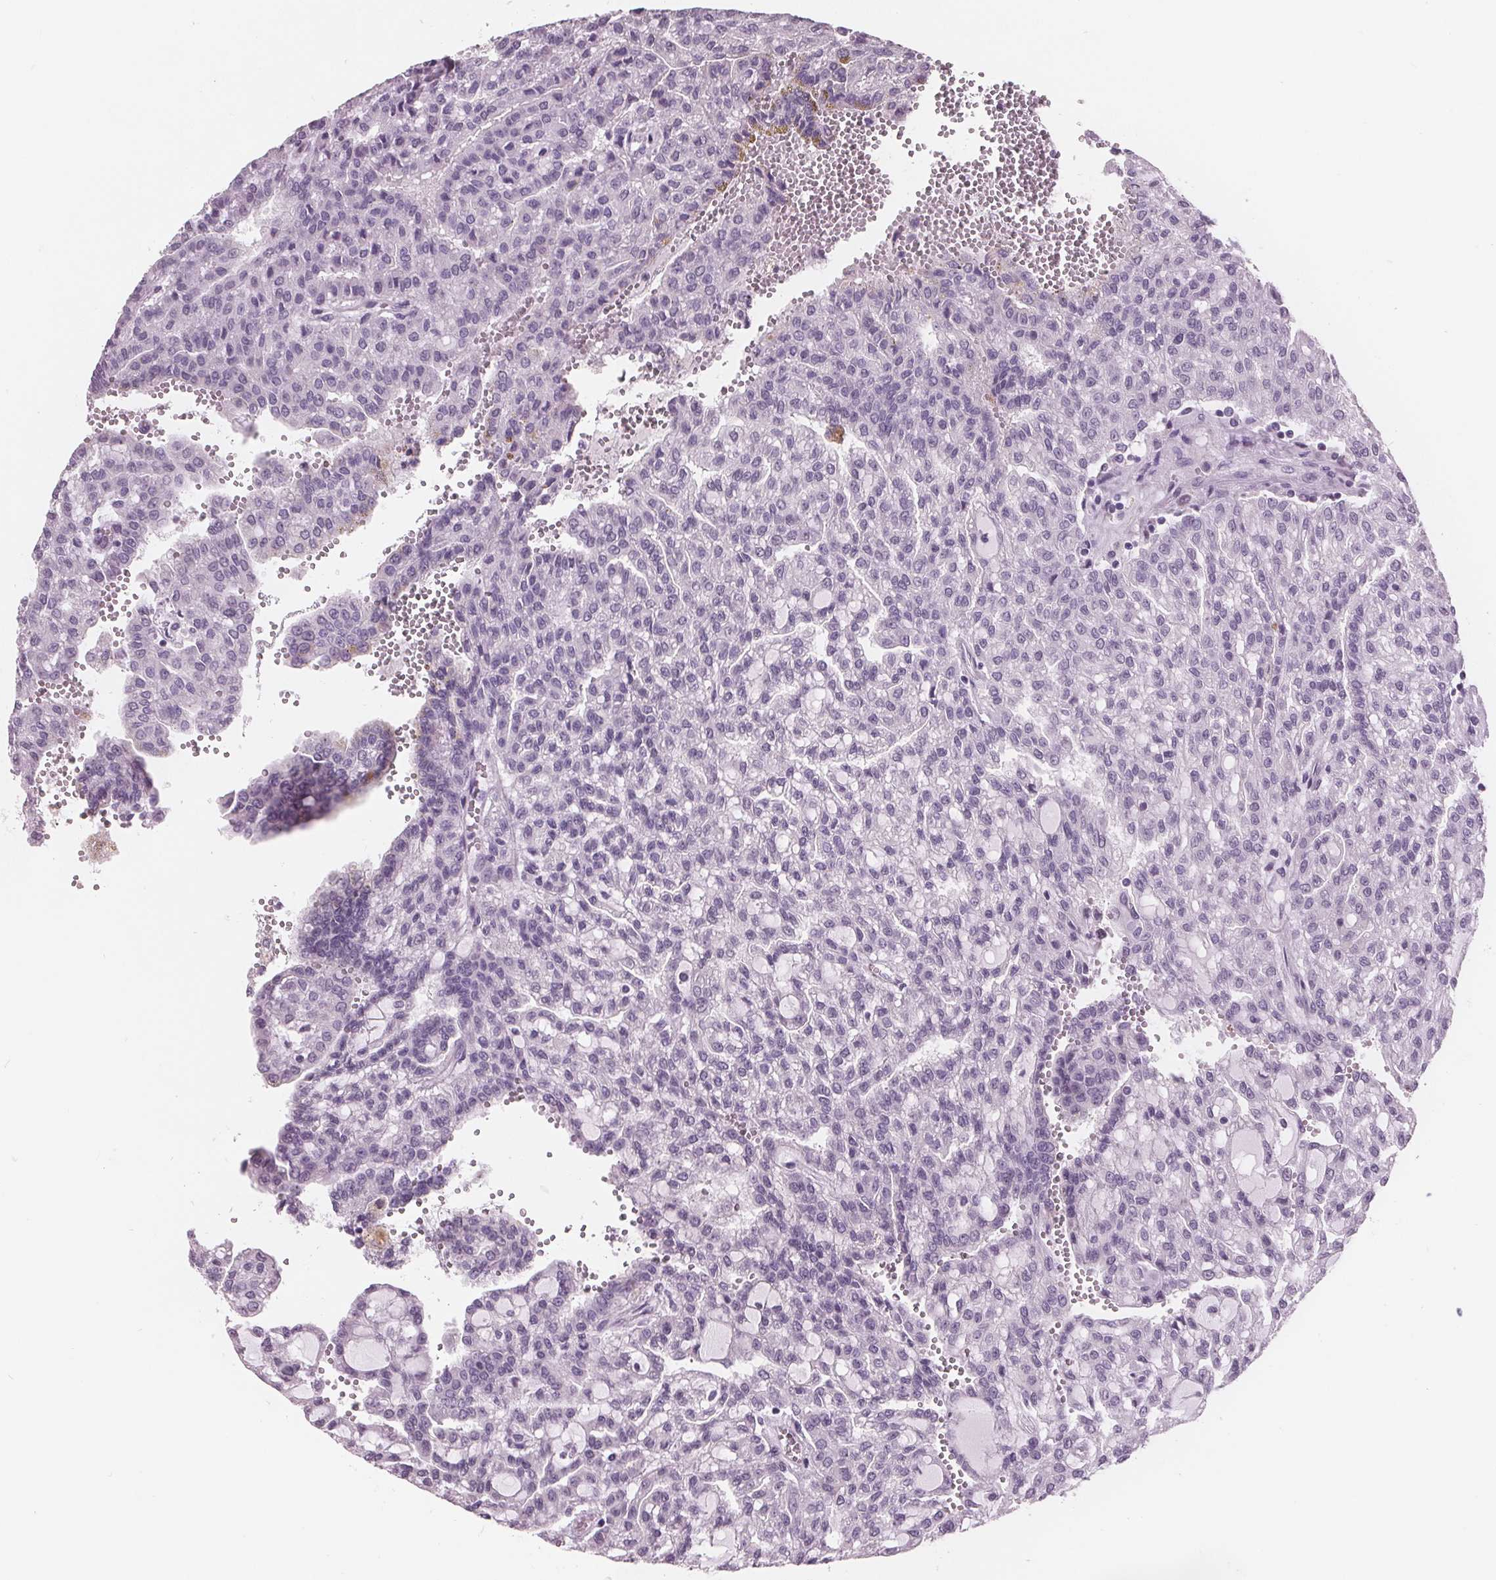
{"staining": {"intensity": "negative", "quantity": "none", "location": "none"}, "tissue": "renal cancer", "cell_type": "Tumor cells", "image_type": "cancer", "snomed": [{"axis": "morphology", "description": "Adenocarcinoma, NOS"}, {"axis": "topography", "description": "Kidney"}], "caption": "Tumor cells are negative for protein expression in human adenocarcinoma (renal).", "gene": "AMBP", "patient": {"sex": "male", "age": 63}}